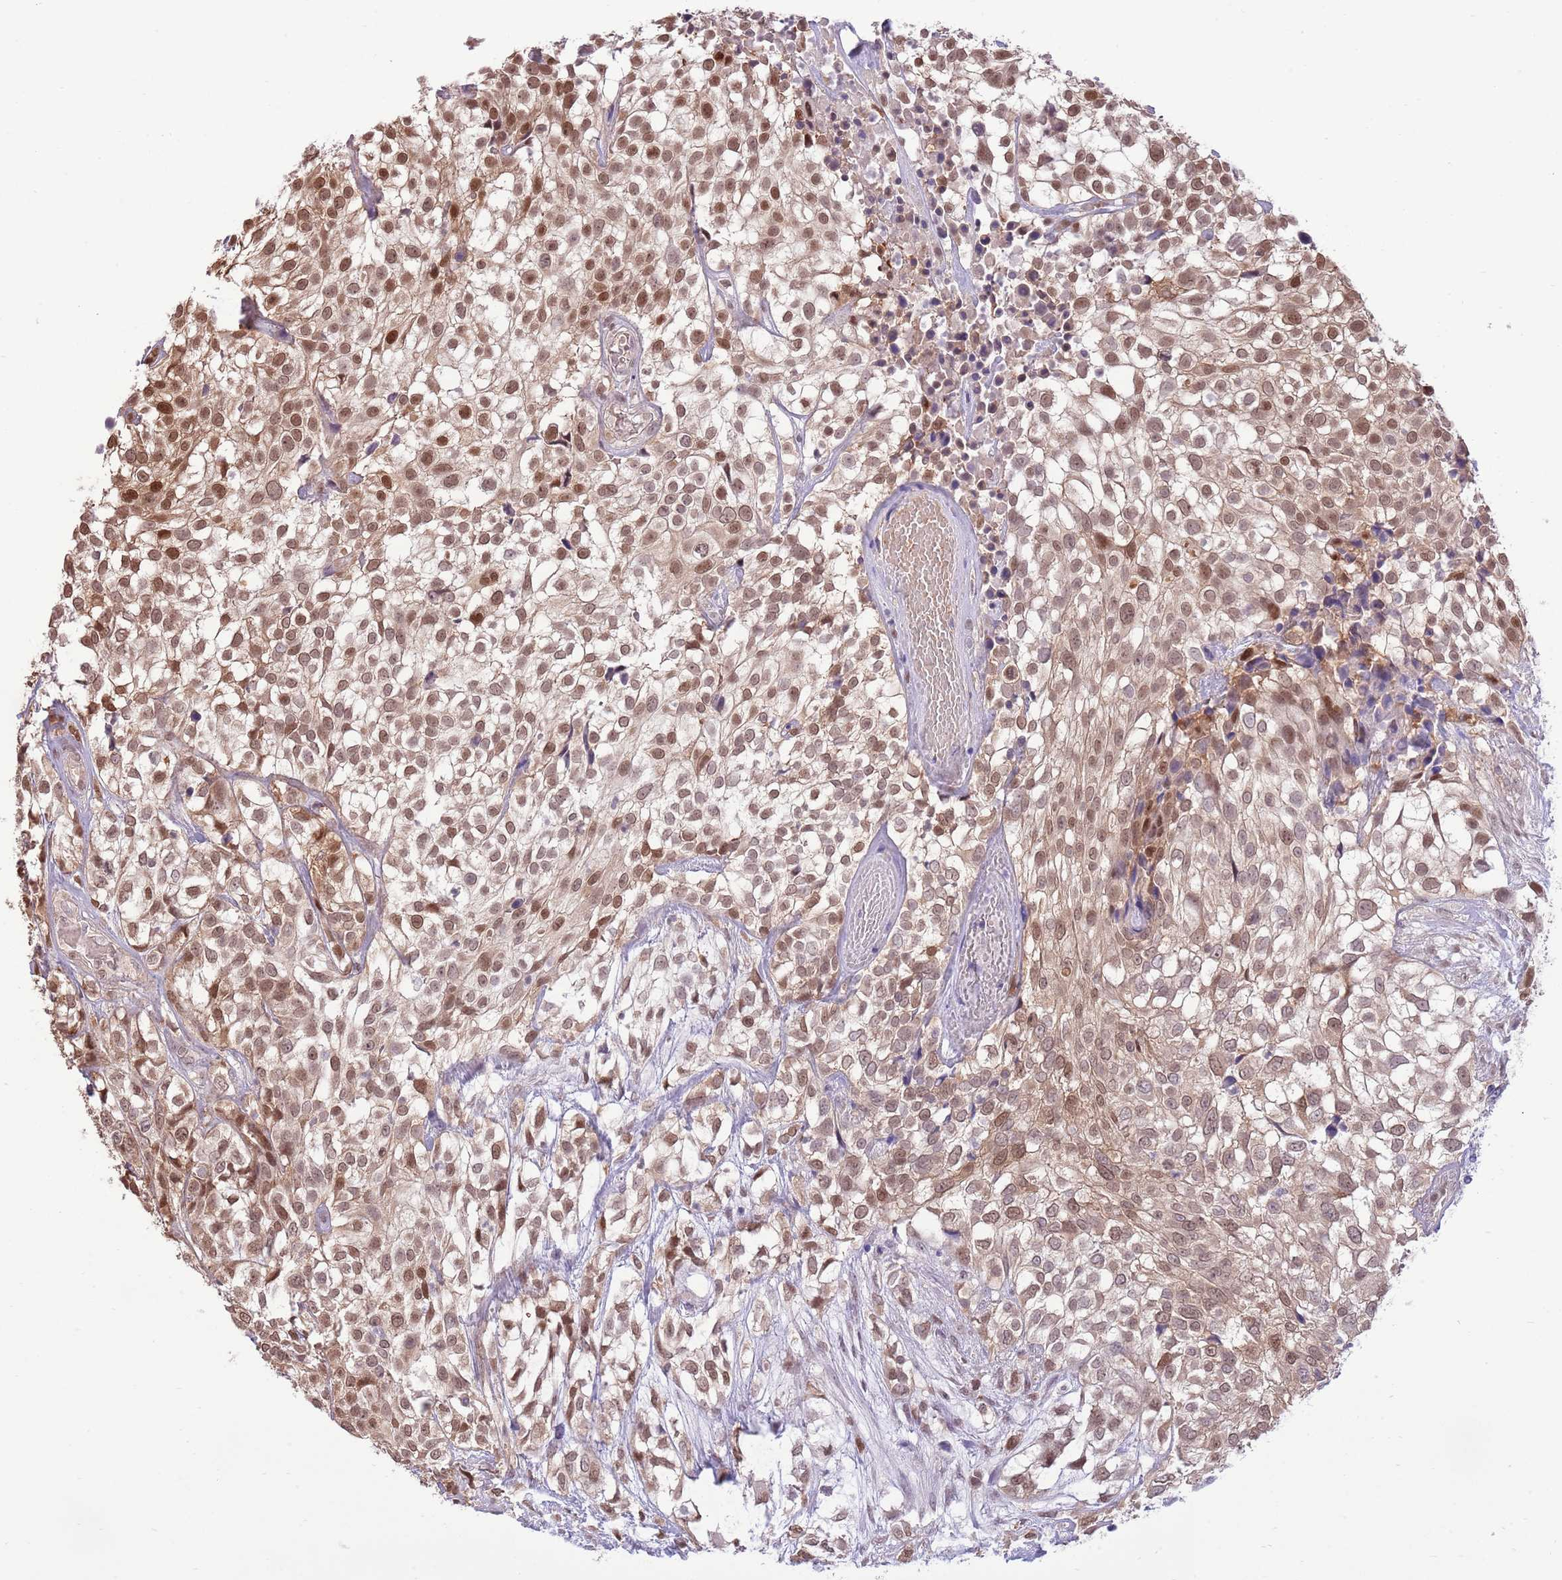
{"staining": {"intensity": "moderate", "quantity": ">75%", "location": "nuclear"}, "tissue": "urothelial cancer", "cell_type": "Tumor cells", "image_type": "cancer", "snomed": [{"axis": "morphology", "description": "Urothelial carcinoma, High grade"}, {"axis": "topography", "description": "Urinary bladder"}], "caption": "Urothelial cancer stained with a brown dye demonstrates moderate nuclear positive expression in about >75% of tumor cells.", "gene": "NSFL1C", "patient": {"sex": "male", "age": 56}}